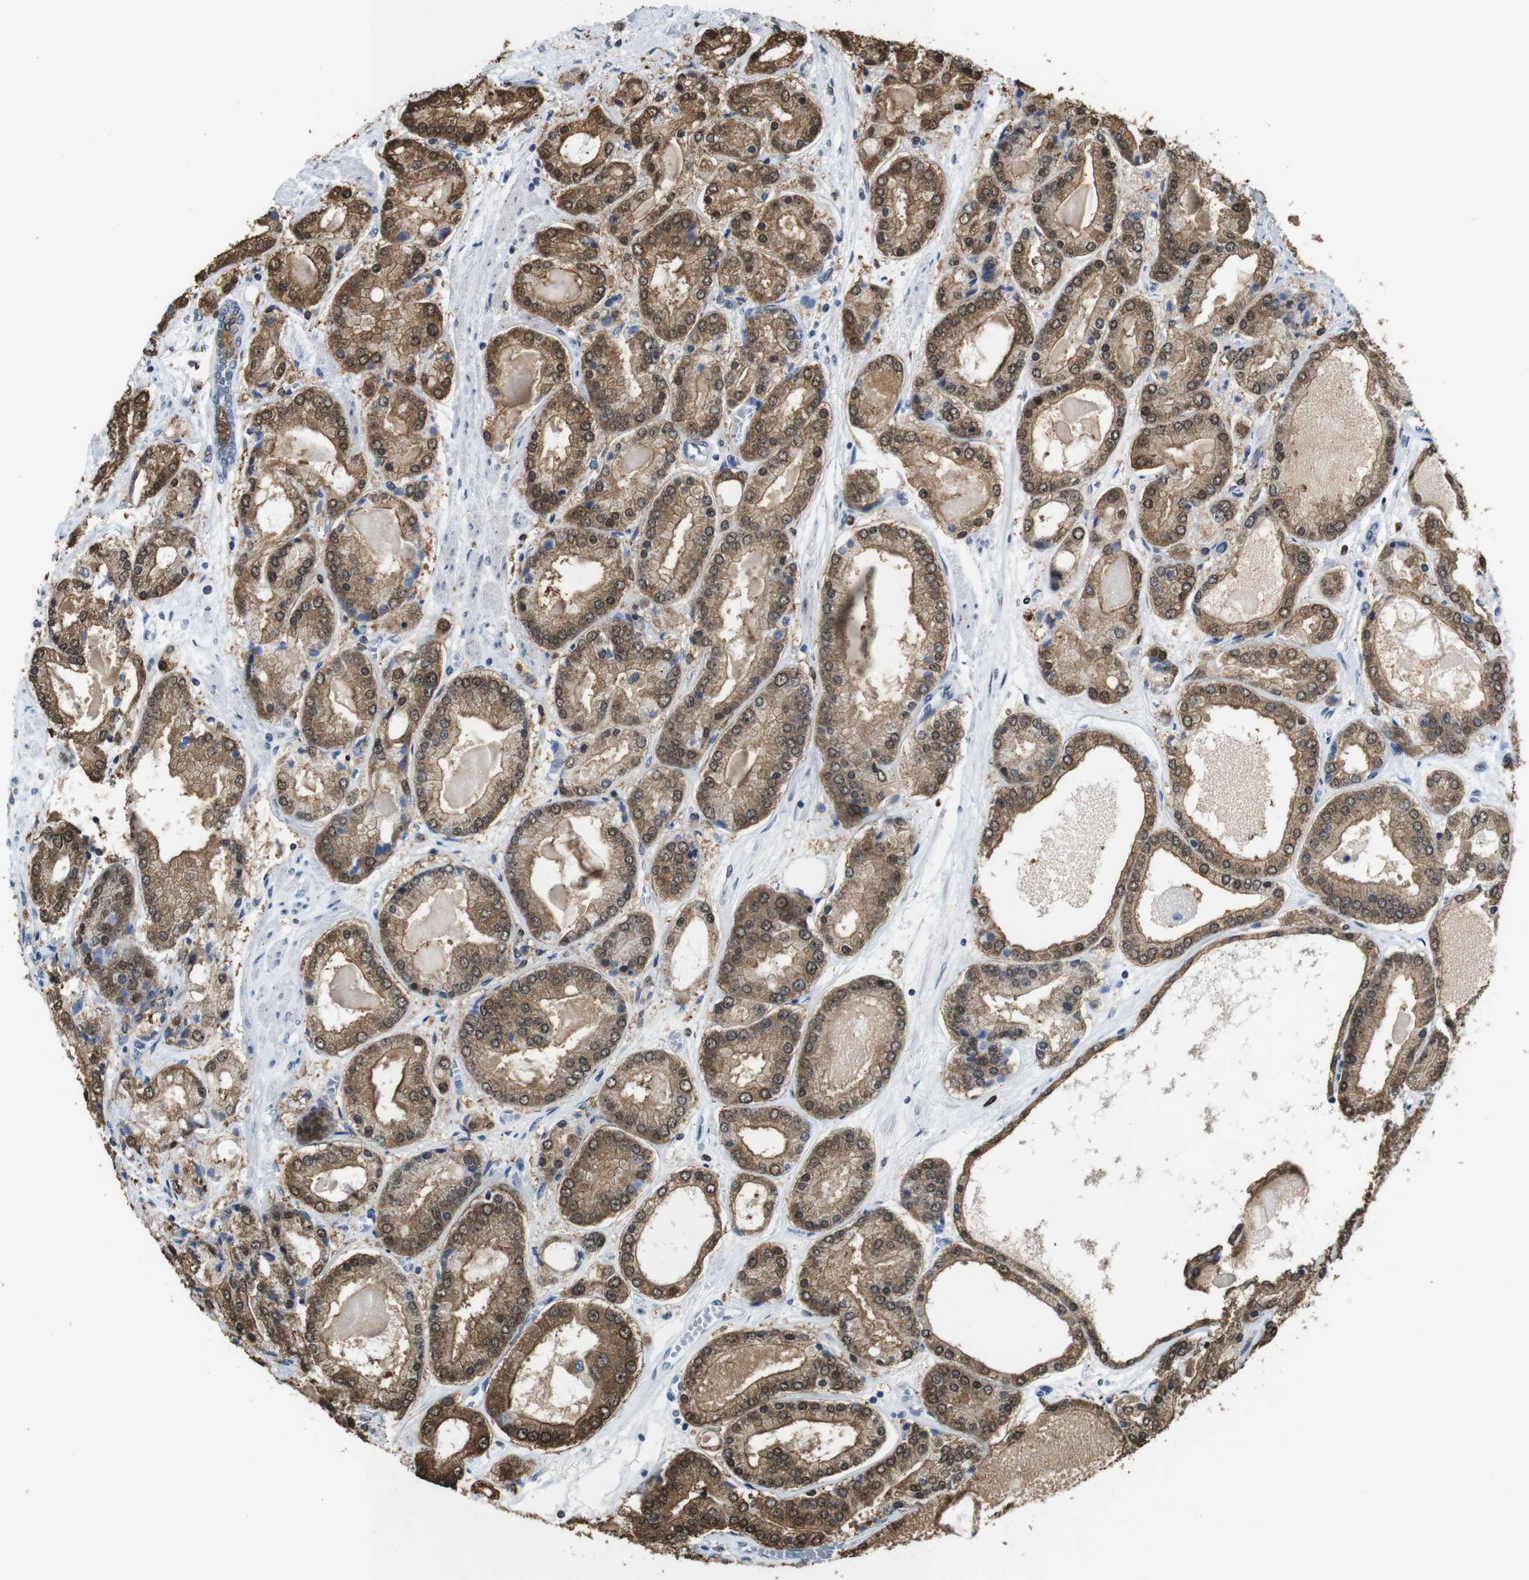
{"staining": {"intensity": "moderate", "quantity": ">75%", "location": "cytoplasmic/membranous,nuclear"}, "tissue": "prostate cancer", "cell_type": "Tumor cells", "image_type": "cancer", "snomed": [{"axis": "morphology", "description": "Adenocarcinoma, High grade"}, {"axis": "topography", "description": "Prostate"}], "caption": "Moderate cytoplasmic/membranous and nuclear protein positivity is appreciated in approximately >75% of tumor cells in prostate cancer.", "gene": "PNMA8A", "patient": {"sex": "male", "age": 59}}